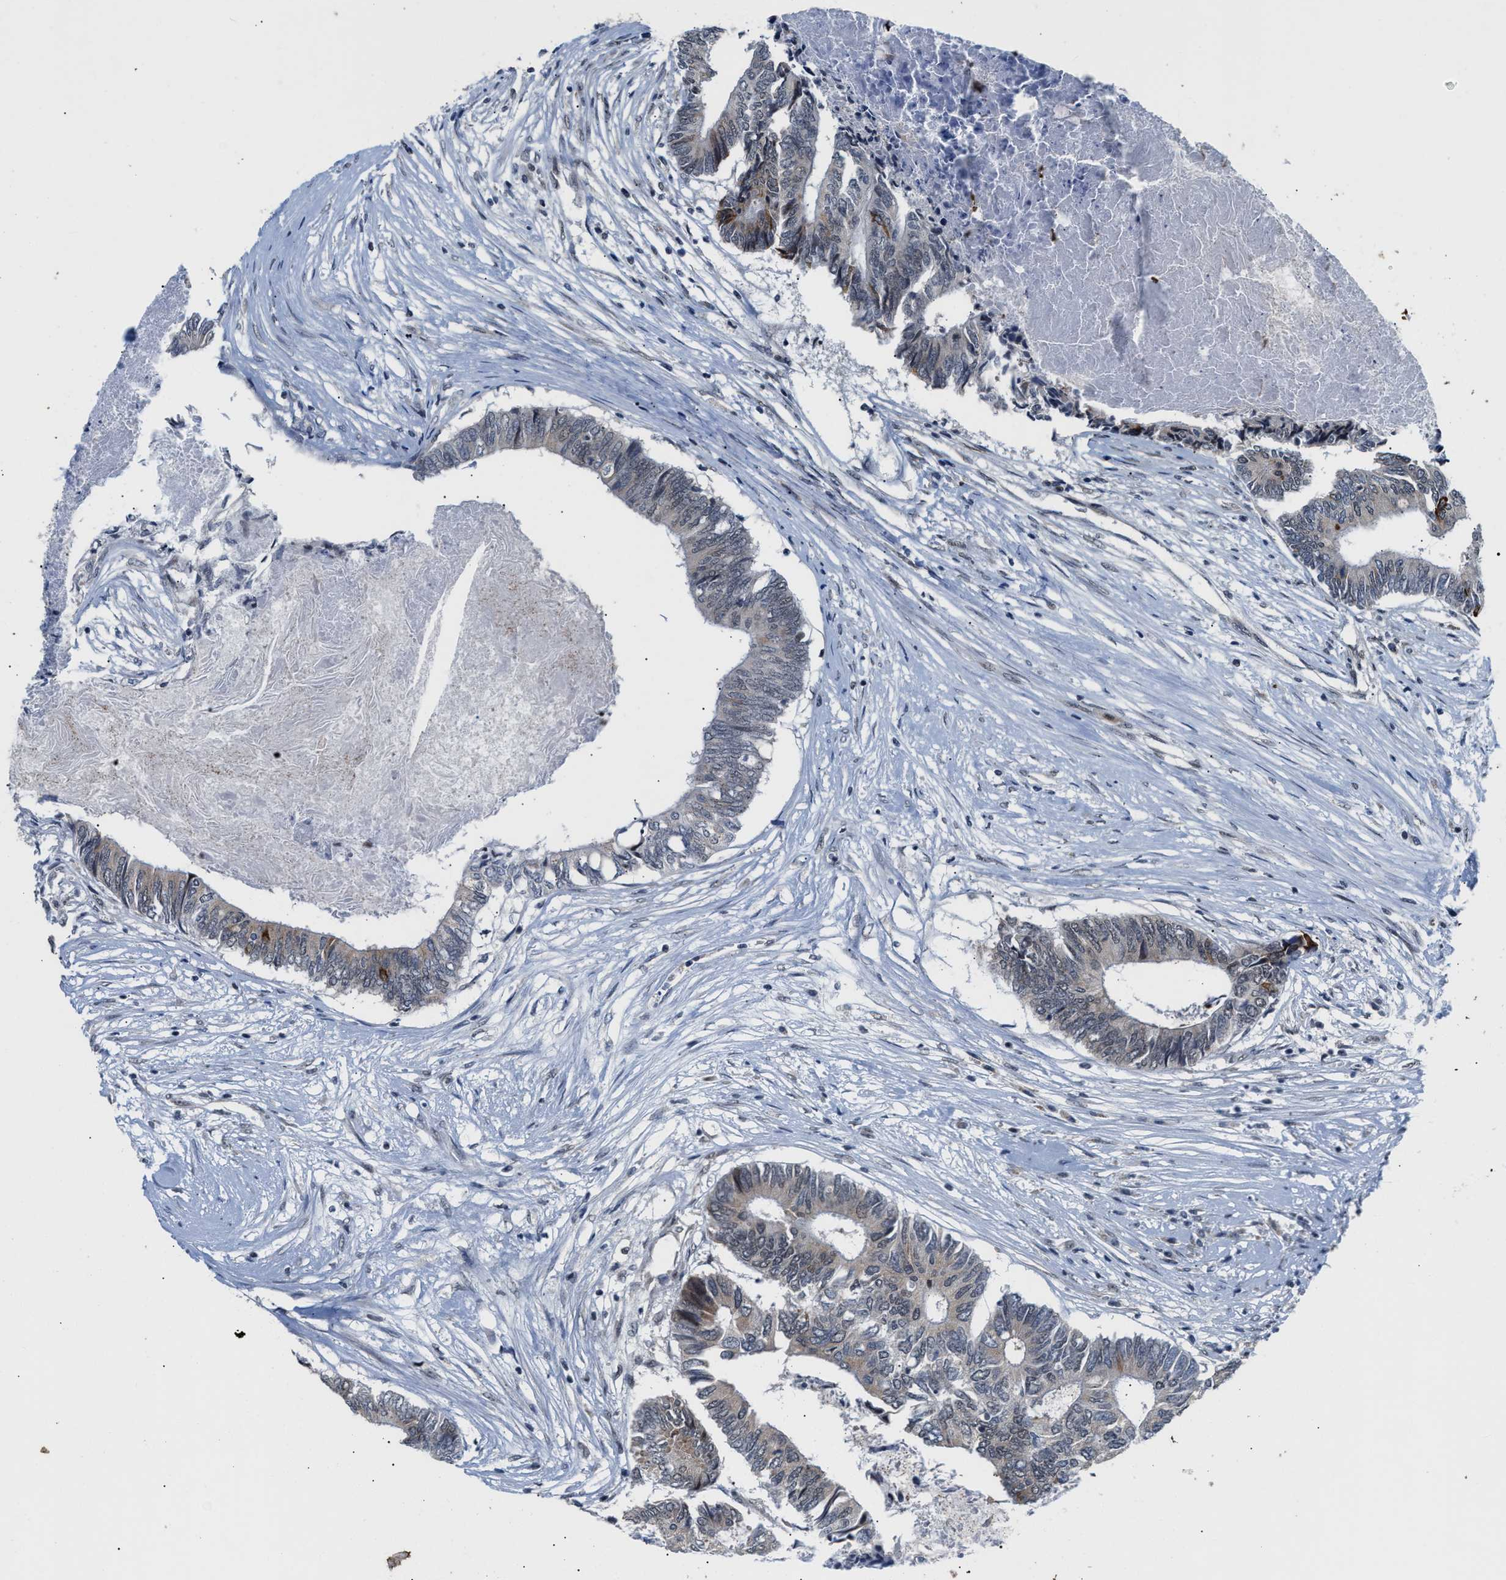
{"staining": {"intensity": "strong", "quantity": "<25%", "location": "cytoplasmic/membranous"}, "tissue": "colorectal cancer", "cell_type": "Tumor cells", "image_type": "cancer", "snomed": [{"axis": "morphology", "description": "Adenocarcinoma, NOS"}, {"axis": "topography", "description": "Rectum"}], "caption": "This histopathology image displays colorectal cancer stained with immunohistochemistry (IHC) to label a protein in brown. The cytoplasmic/membranous of tumor cells show strong positivity for the protein. Nuclei are counter-stained blue.", "gene": "TXNRD3", "patient": {"sex": "male", "age": 63}}